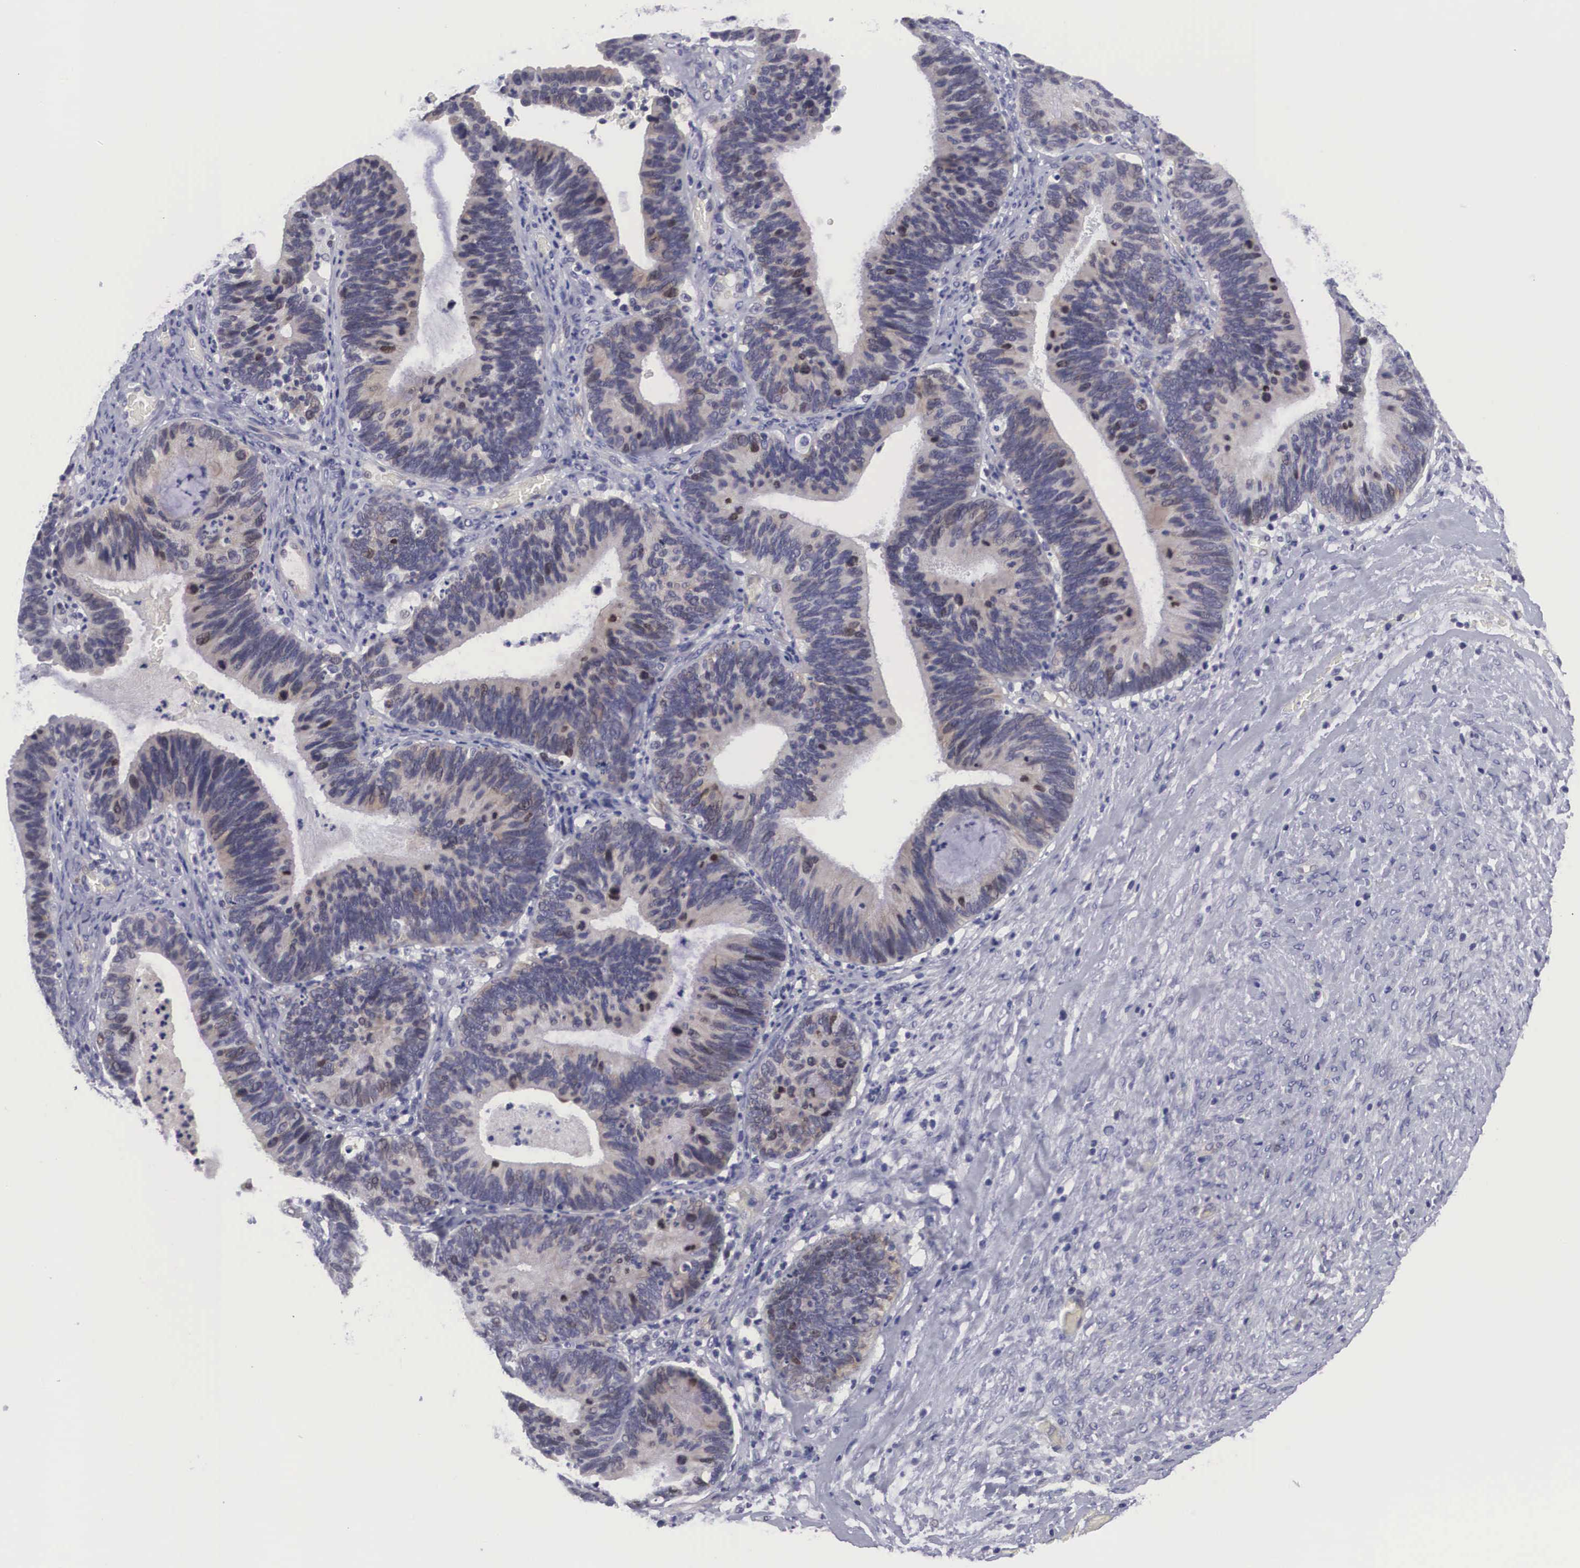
{"staining": {"intensity": "weak", "quantity": "25%-75%", "location": "cytoplasmic/membranous,nuclear"}, "tissue": "ovarian cancer", "cell_type": "Tumor cells", "image_type": "cancer", "snomed": [{"axis": "morphology", "description": "Carcinoma, endometroid"}, {"axis": "topography", "description": "Ovary"}], "caption": "A brown stain labels weak cytoplasmic/membranous and nuclear staining of a protein in ovarian endometroid carcinoma tumor cells. The staining is performed using DAB (3,3'-diaminobenzidine) brown chromogen to label protein expression. The nuclei are counter-stained blue using hematoxylin.", "gene": "MAST4", "patient": {"sex": "female", "age": 52}}